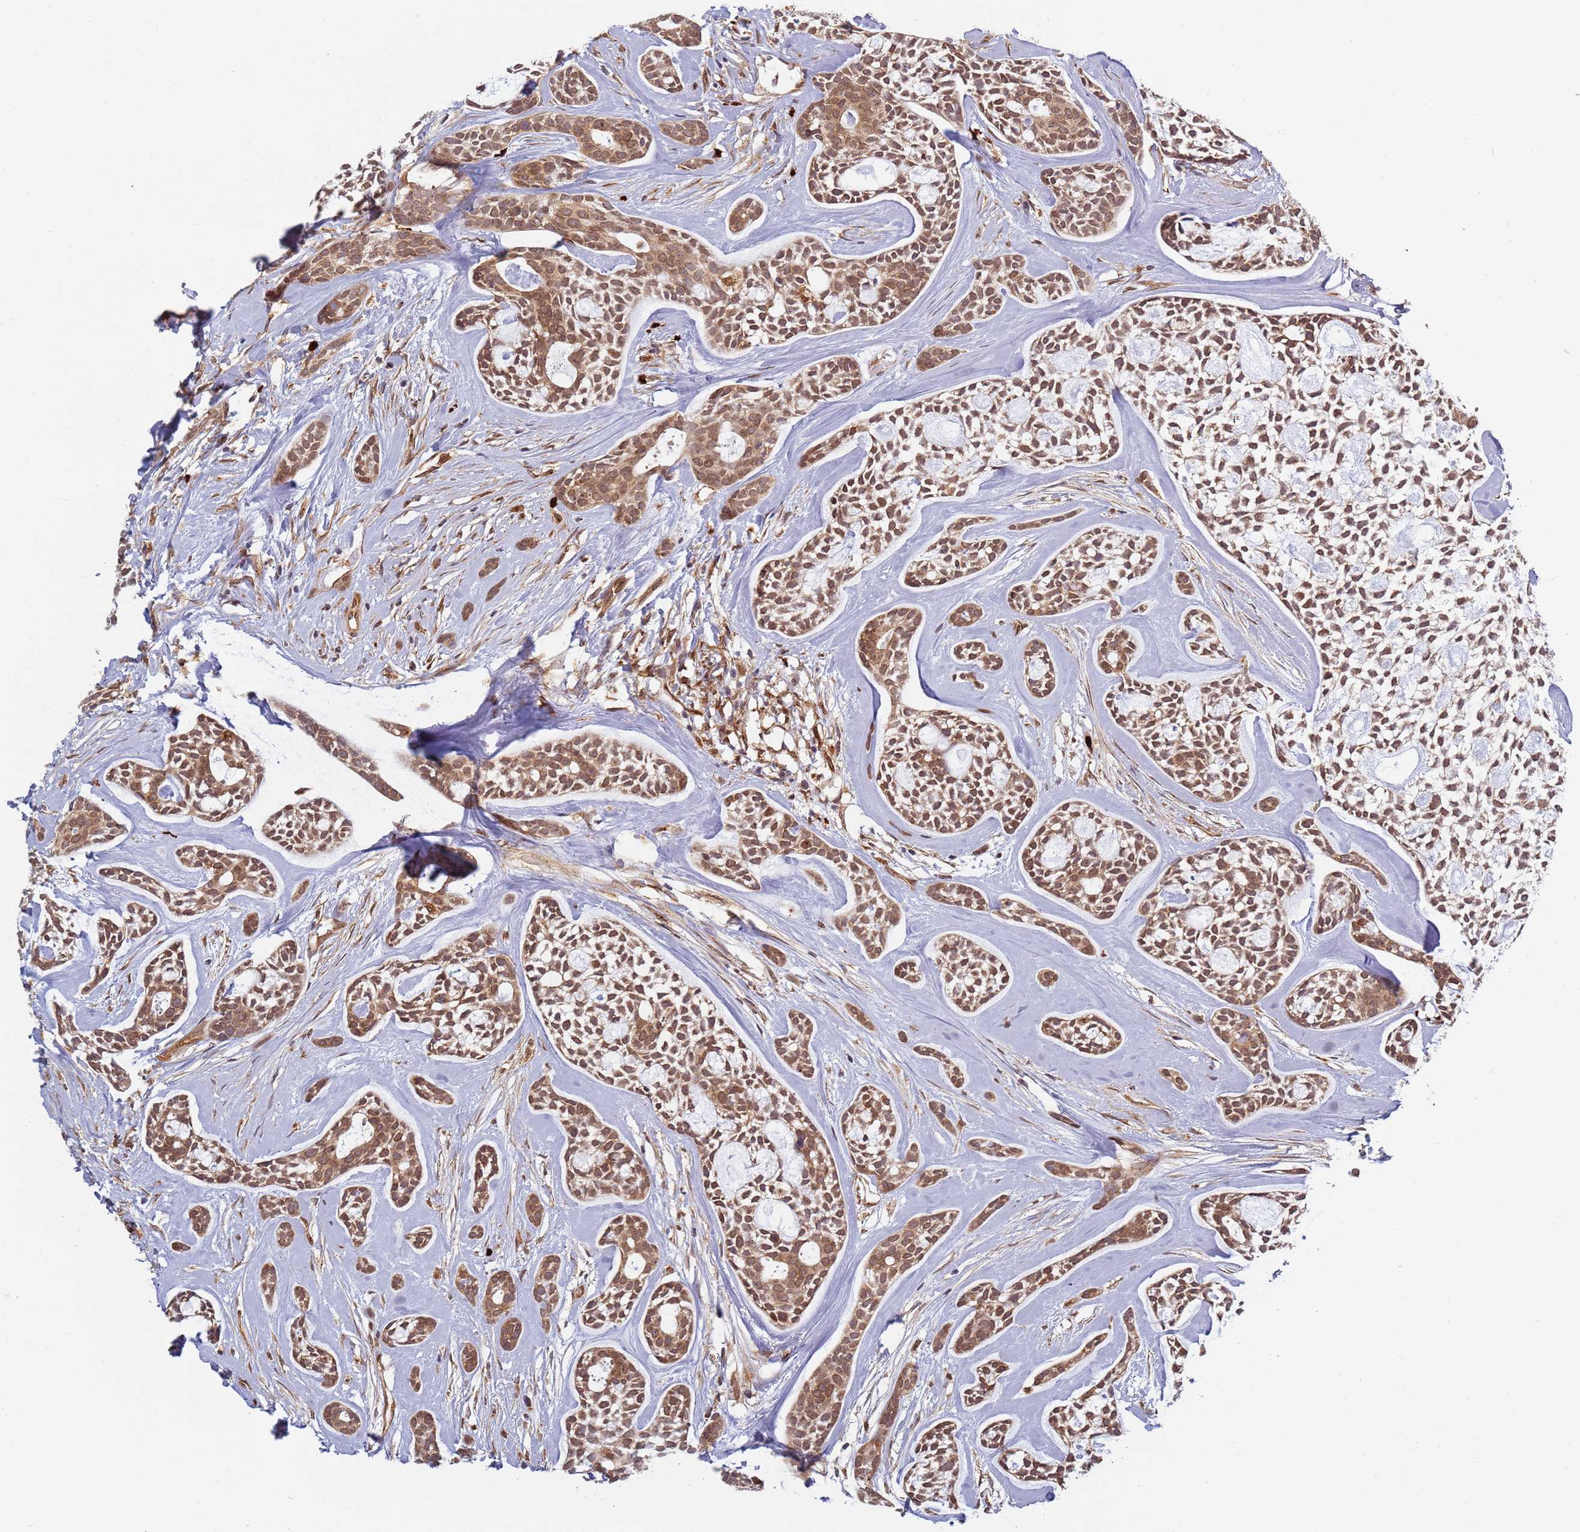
{"staining": {"intensity": "moderate", "quantity": ">75%", "location": "cytoplasmic/membranous,nuclear"}, "tissue": "head and neck cancer", "cell_type": "Tumor cells", "image_type": "cancer", "snomed": [{"axis": "morphology", "description": "Adenocarcinoma, NOS"}, {"axis": "topography", "description": "Subcutis"}, {"axis": "topography", "description": "Head-Neck"}], "caption": "Immunohistochemical staining of human head and neck cancer demonstrates medium levels of moderate cytoplasmic/membranous and nuclear staining in about >75% of tumor cells.", "gene": "CEP170", "patient": {"sex": "female", "age": 73}}